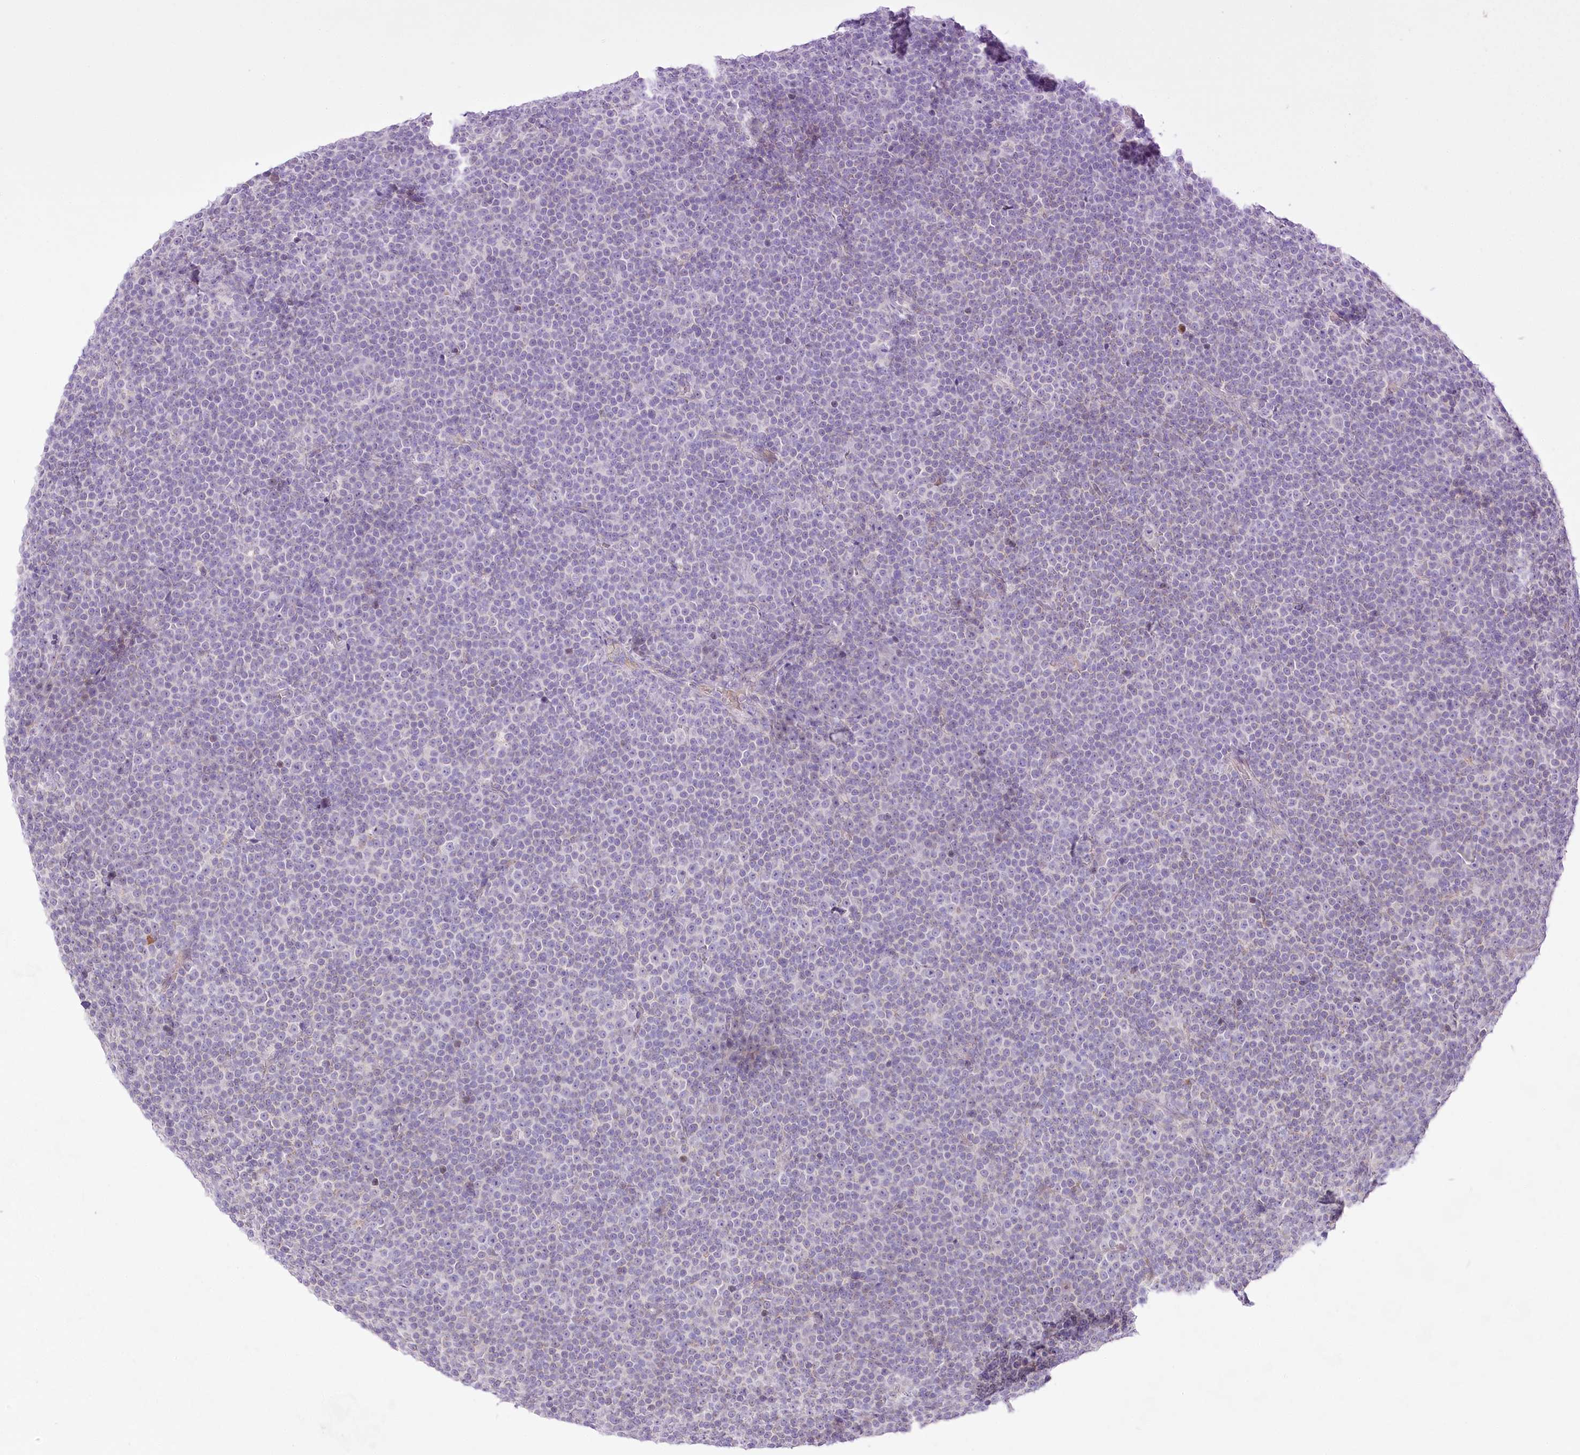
{"staining": {"intensity": "negative", "quantity": "none", "location": "none"}, "tissue": "lymphoma", "cell_type": "Tumor cells", "image_type": "cancer", "snomed": [{"axis": "morphology", "description": "Malignant lymphoma, non-Hodgkin's type, Low grade"}, {"axis": "topography", "description": "Lymph node"}], "caption": "Micrograph shows no protein positivity in tumor cells of lymphoma tissue.", "gene": "CCDC30", "patient": {"sex": "female", "age": 67}}